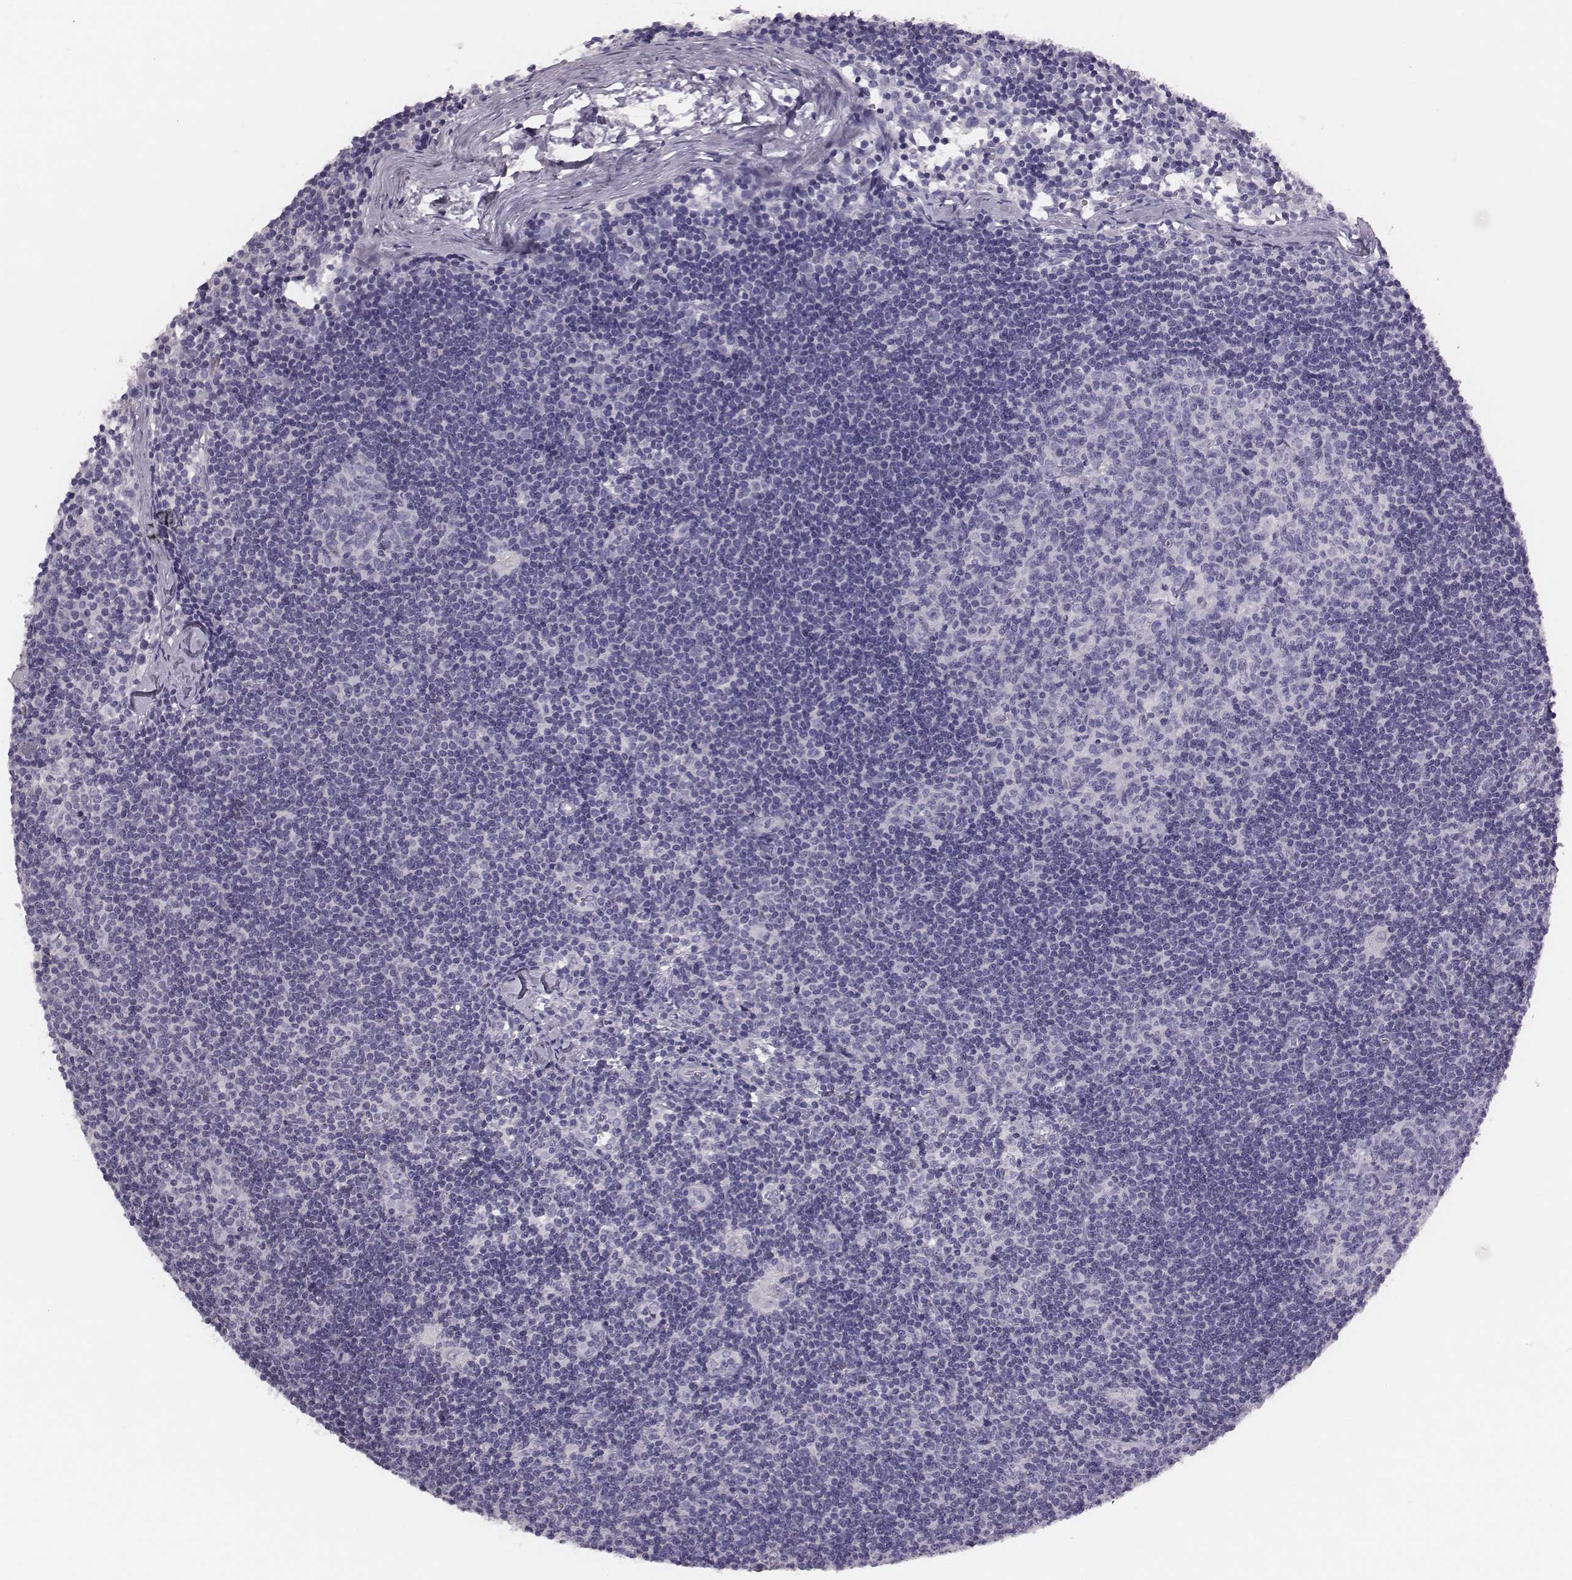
{"staining": {"intensity": "negative", "quantity": "none", "location": "none"}, "tissue": "lymph node", "cell_type": "Germinal center cells", "image_type": "normal", "snomed": [{"axis": "morphology", "description": "Normal tissue, NOS"}, {"axis": "topography", "description": "Lymph node"}], "caption": "The IHC histopathology image has no significant staining in germinal center cells of lymph node. Brightfield microscopy of IHC stained with DAB (brown) and hematoxylin (blue), captured at high magnification.", "gene": "H1", "patient": {"sex": "female", "age": 52}}